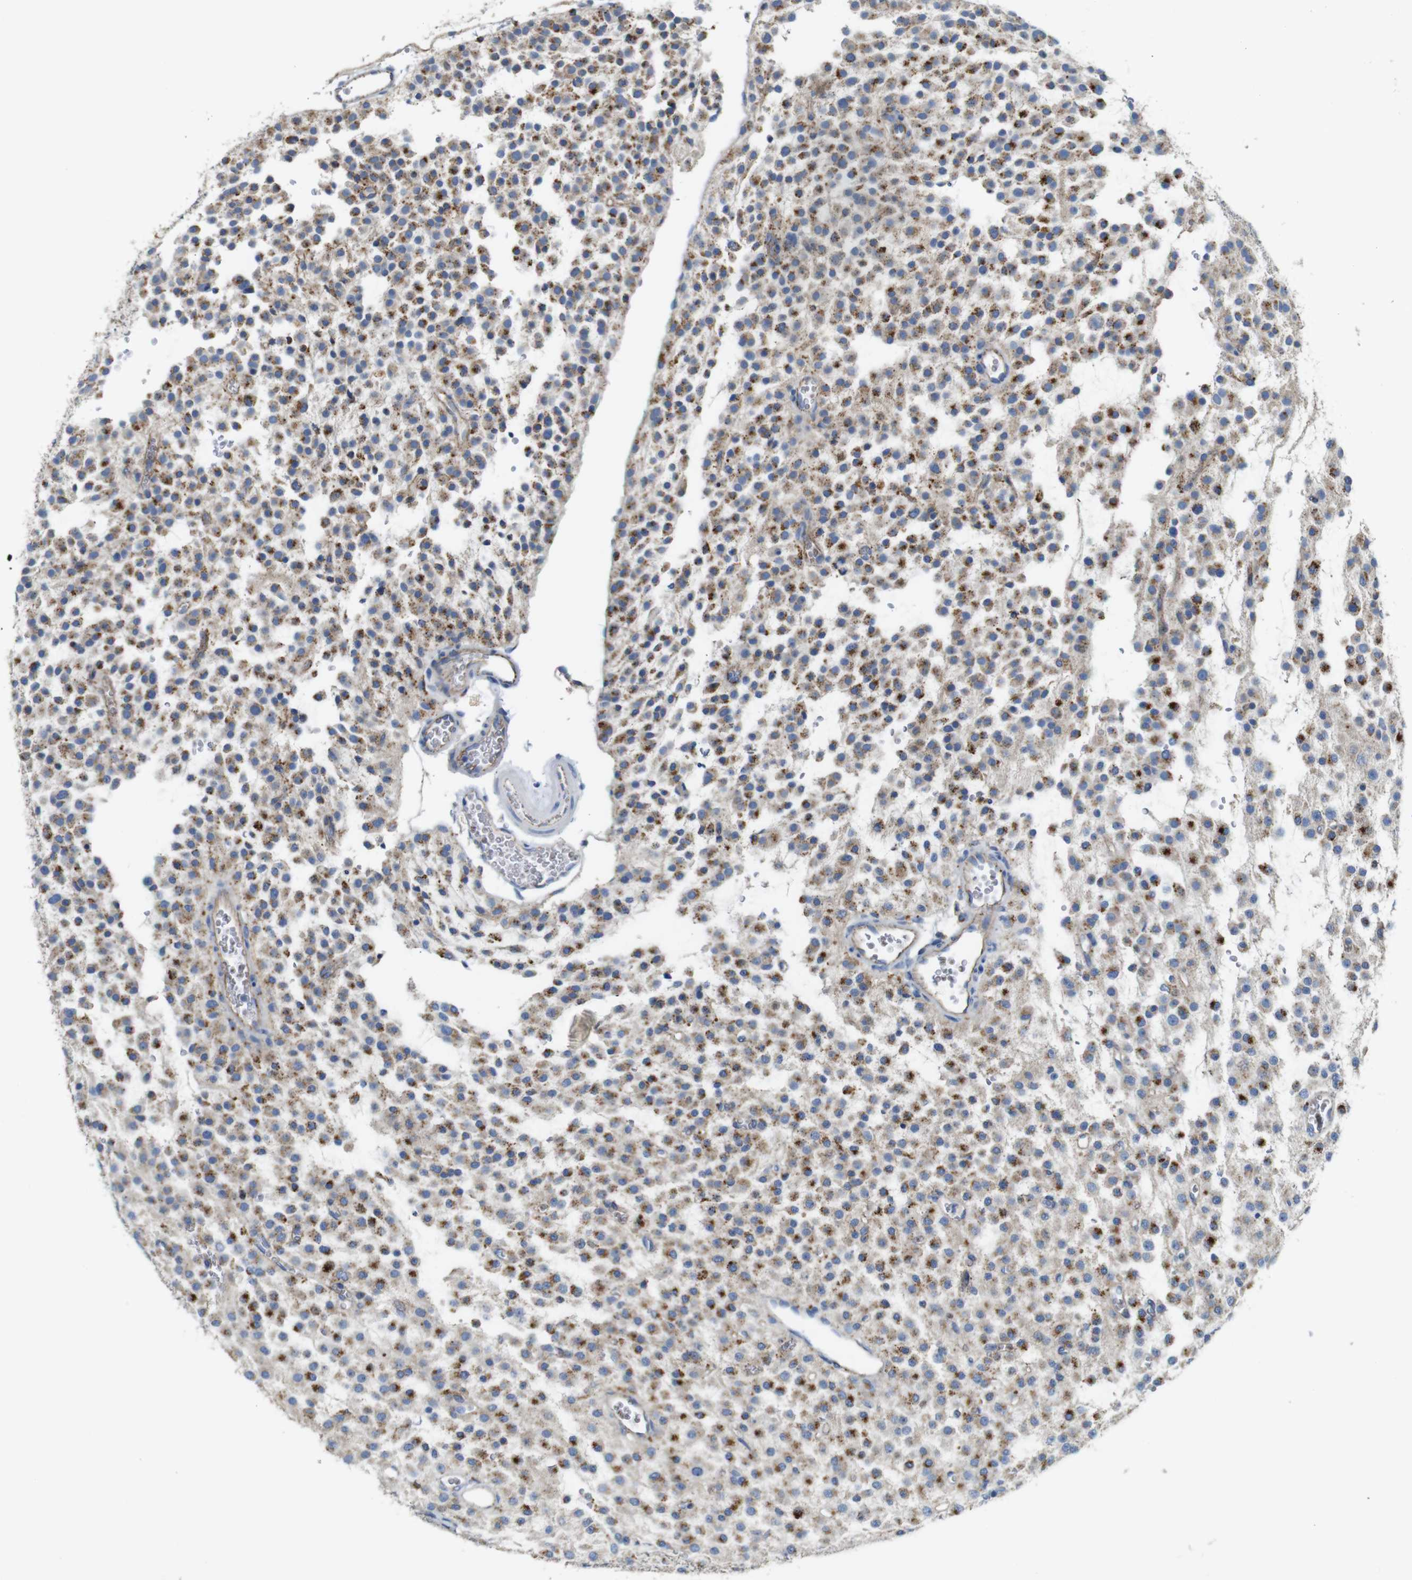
{"staining": {"intensity": "strong", "quantity": "25%-75%", "location": "cytoplasmic/membranous"}, "tissue": "glioma", "cell_type": "Tumor cells", "image_type": "cancer", "snomed": [{"axis": "morphology", "description": "Glioma, malignant, Low grade"}, {"axis": "topography", "description": "Brain"}], "caption": "Immunohistochemical staining of malignant low-grade glioma demonstrates high levels of strong cytoplasmic/membranous staining in about 25%-75% of tumor cells.", "gene": "NHLRC3", "patient": {"sex": "male", "age": 38}}